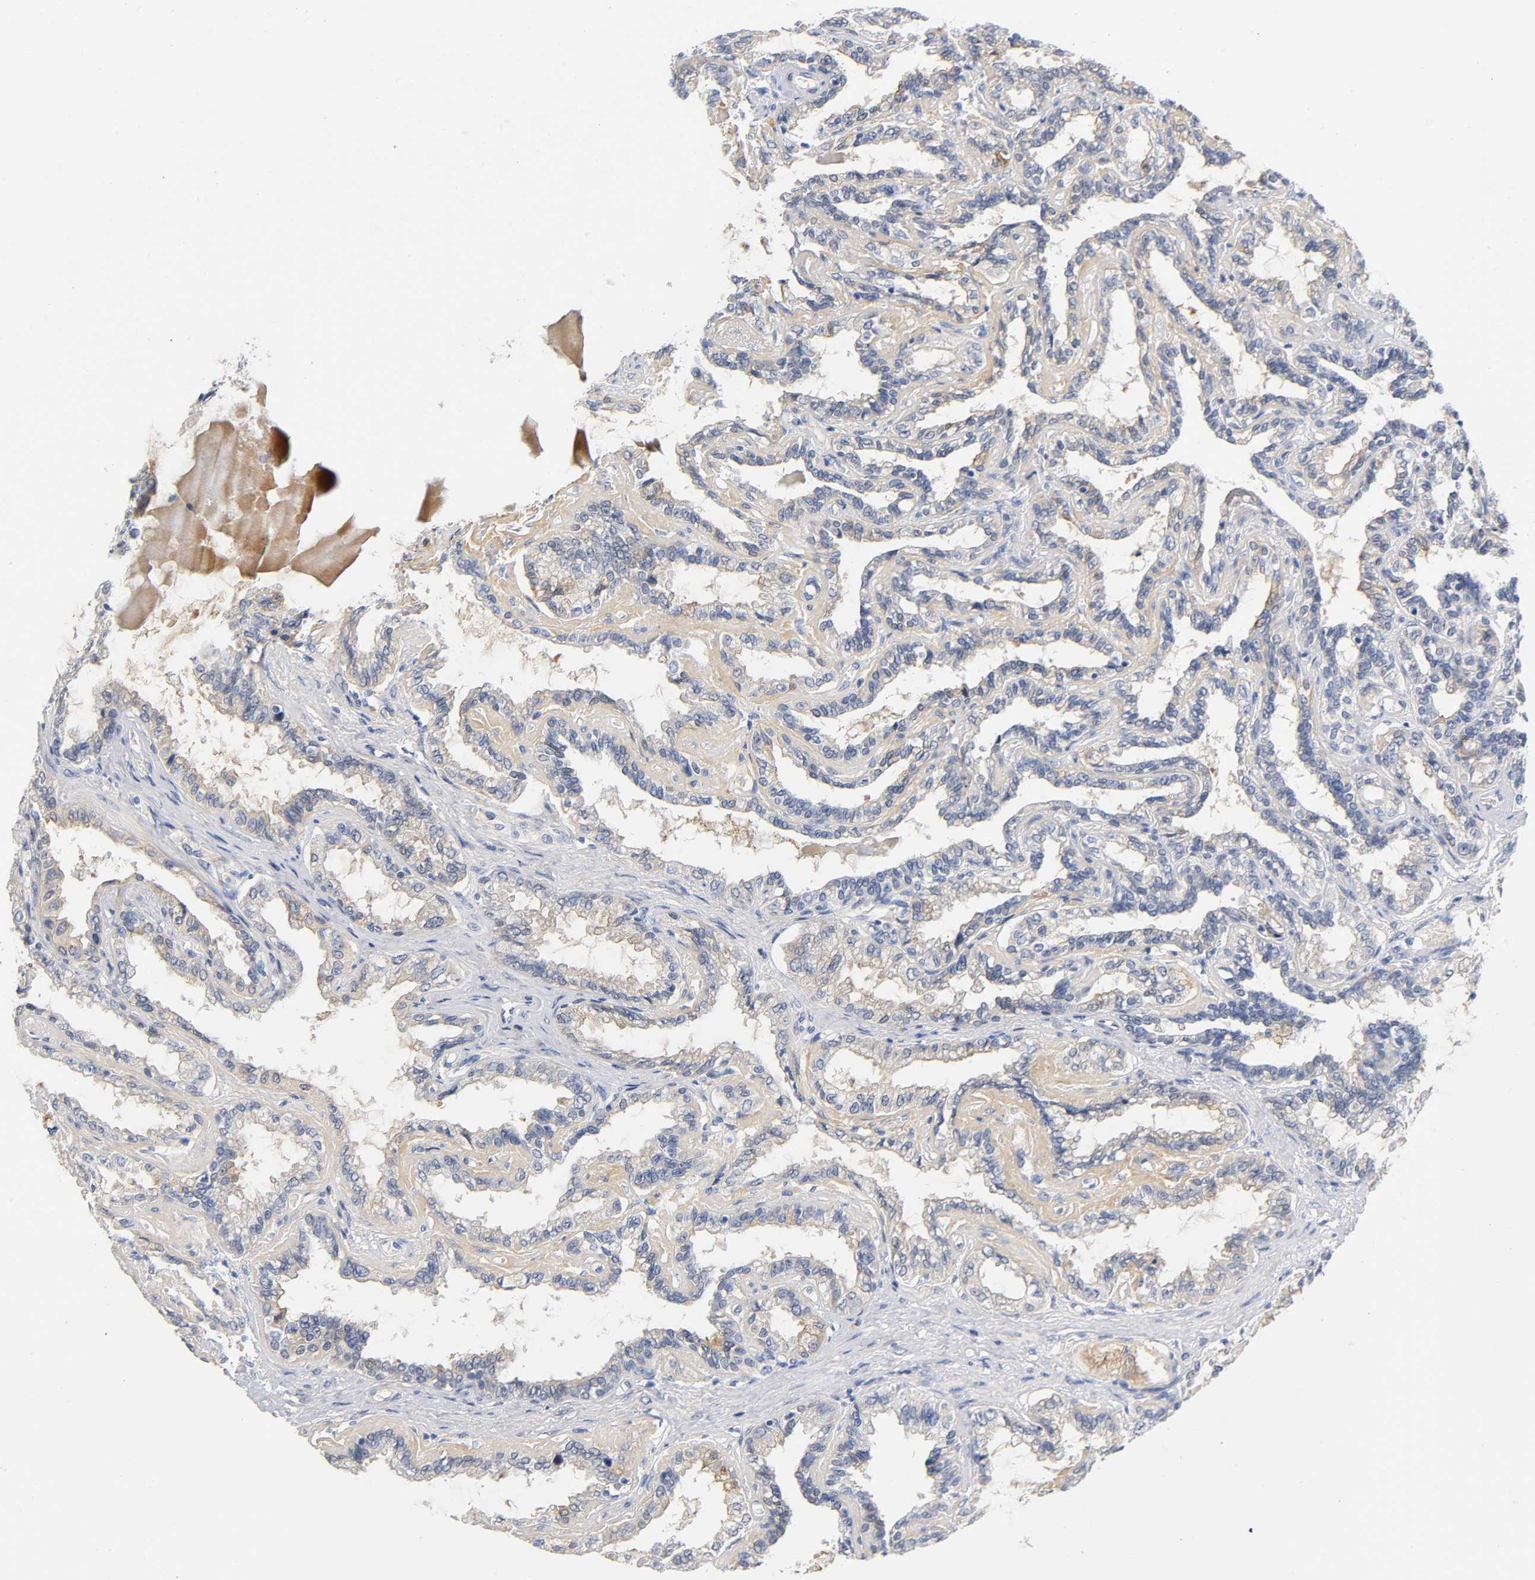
{"staining": {"intensity": "weak", "quantity": "25%-75%", "location": "cytoplasmic/membranous"}, "tissue": "seminal vesicle", "cell_type": "Glandular cells", "image_type": "normal", "snomed": [{"axis": "morphology", "description": "Normal tissue, NOS"}, {"axis": "morphology", "description": "Inflammation, NOS"}, {"axis": "topography", "description": "Urinary bladder"}, {"axis": "topography", "description": "Prostate"}, {"axis": "topography", "description": "Seminal veicle"}], "caption": "Brown immunohistochemical staining in unremarkable human seminal vesicle exhibits weak cytoplasmic/membranous staining in approximately 25%-75% of glandular cells. (IHC, brightfield microscopy, high magnification).", "gene": "TNC", "patient": {"sex": "male", "age": 82}}